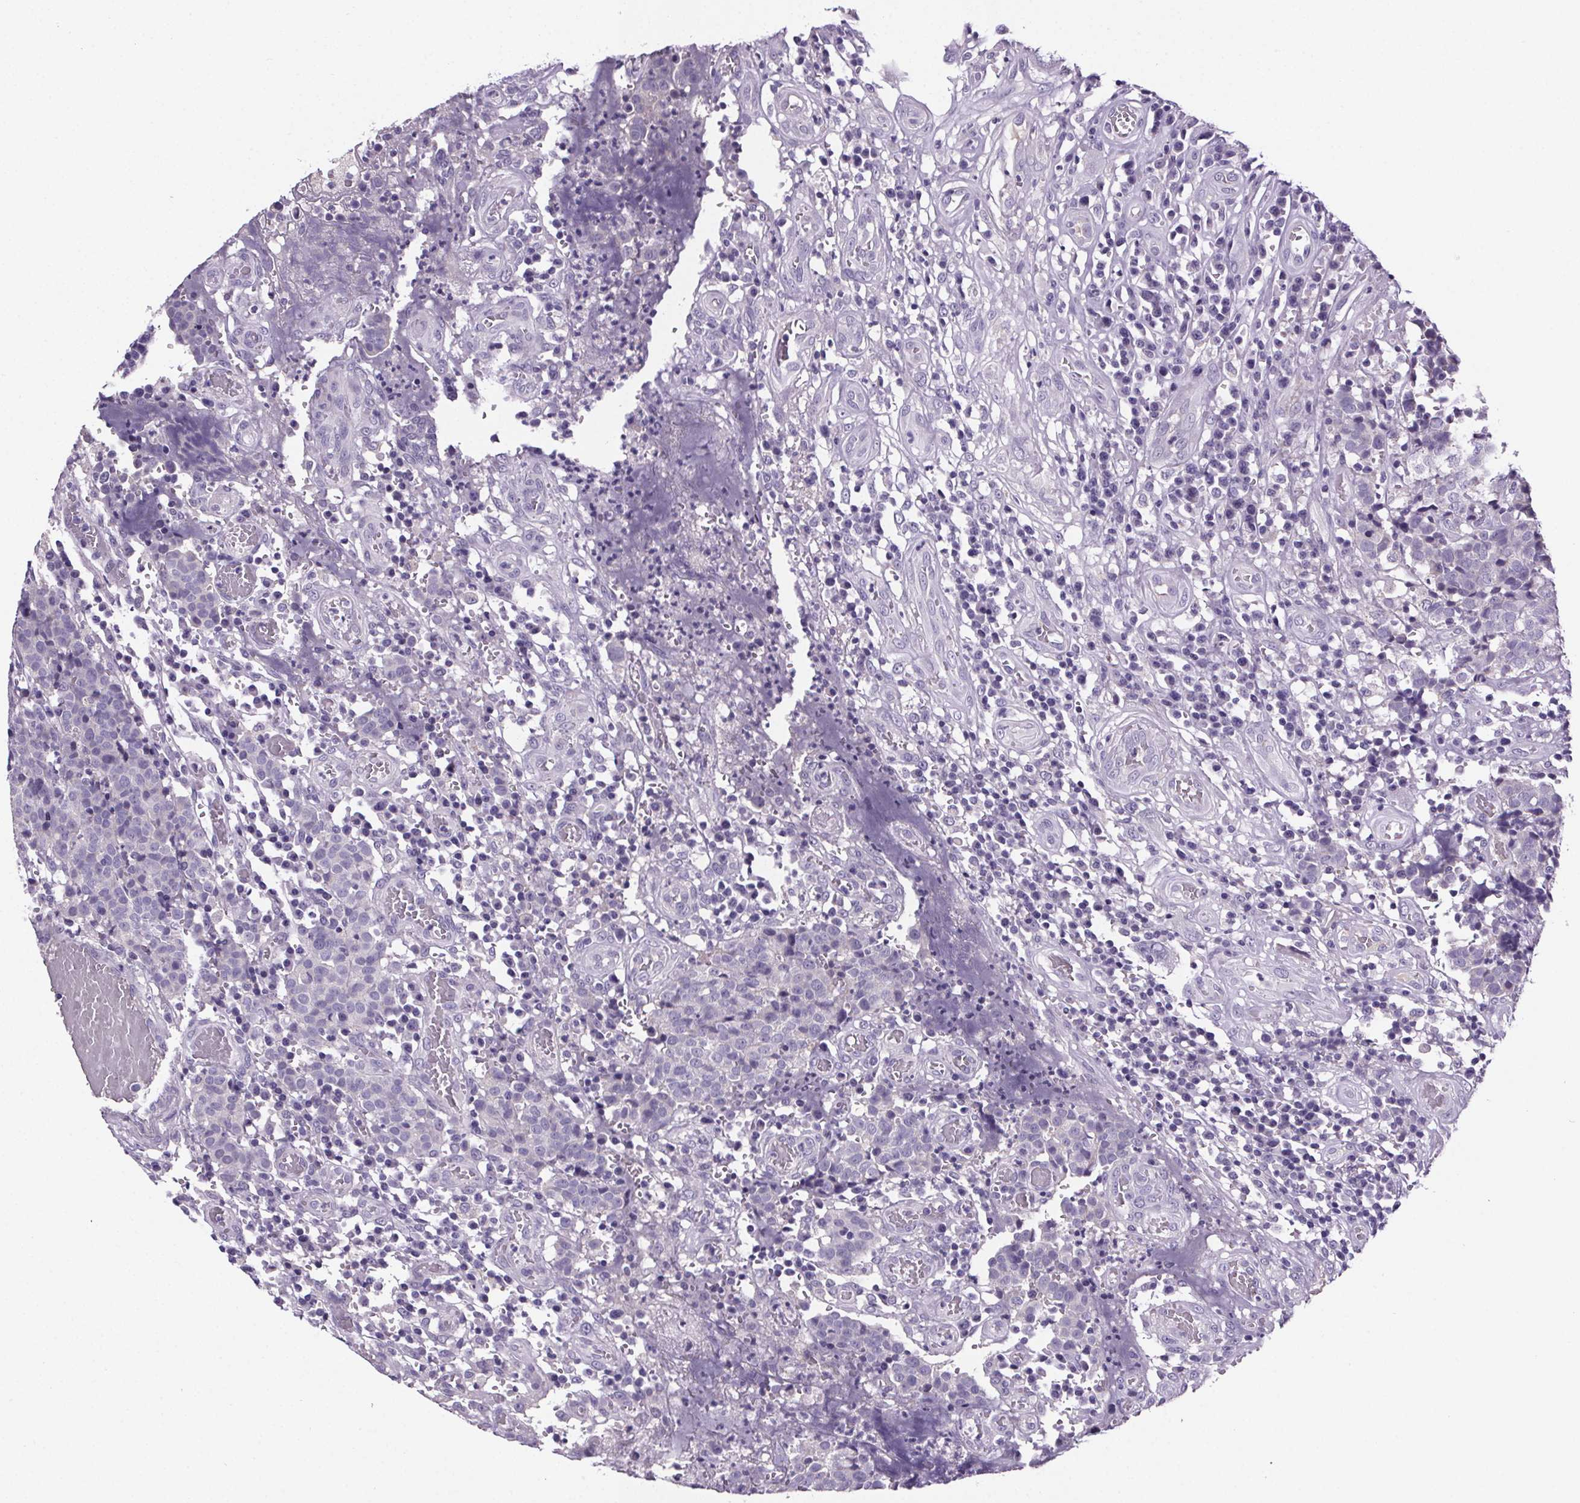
{"staining": {"intensity": "negative", "quantity": "none", "location": "none"}, "tissue": "prostate cancer", "cell_type": "Tumor cells", "image_type": "cancer", "snomed": [{"axis": "morphology", "description": "Adenocarcinoma, High grade"}, {"axis": "topography", "description": "Prostate and seminal vesicle, NOS"}], "caption": "There is no significant positivity in tumor cells of prostate adenocarcinoma (high-grade). The staining is performed using DAB (3,3'-diaminobenzidine) brown chromogen with nuclei counter-stained in using hematoxylin.", "gene": "CUBN", "patient": {"sex": "male", "age": 60}}